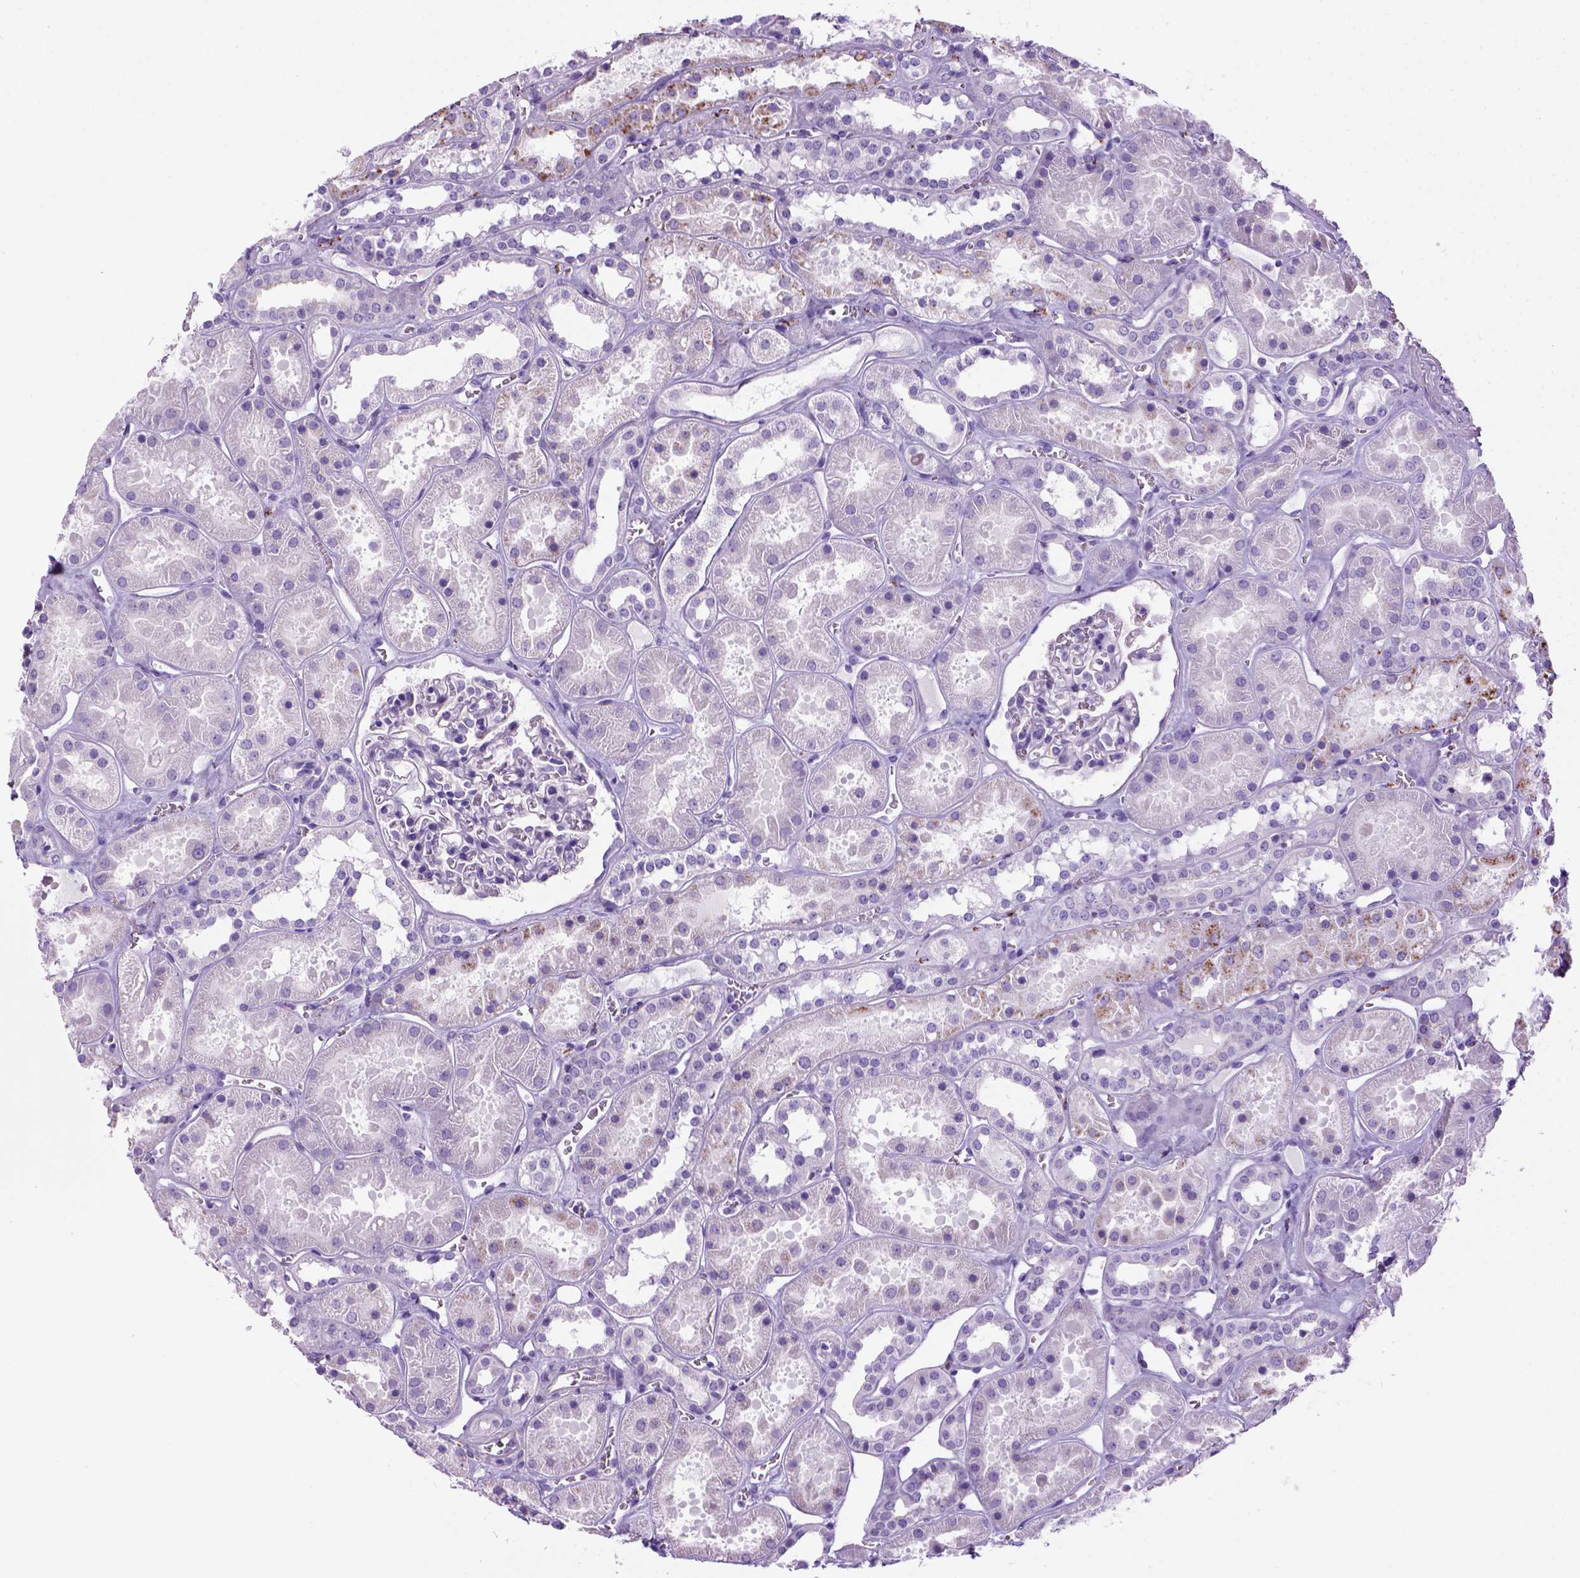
{"staining": {"intensity": "negative", "quantity": "none", "location": "none"}, "tissue": "kidney", "cell_type": "Cells in glomeruli", "image_type": "normal", "snomed": [{"axis": "morphology", "description": "Normal tissue, NOS"}, {"axis": "topography", "description": "Kidney"}], "caption": "Kidney was stained to show a protein in brown. There is no significant positivity in cells in glomeruli. (DAB (3,3'-diaminobenzidine) immunohistochemistry (IHC) with hematoxylin counter stain).", "gene": "ARHGEF33", "patient": {"sex": "female", "age": 41}}